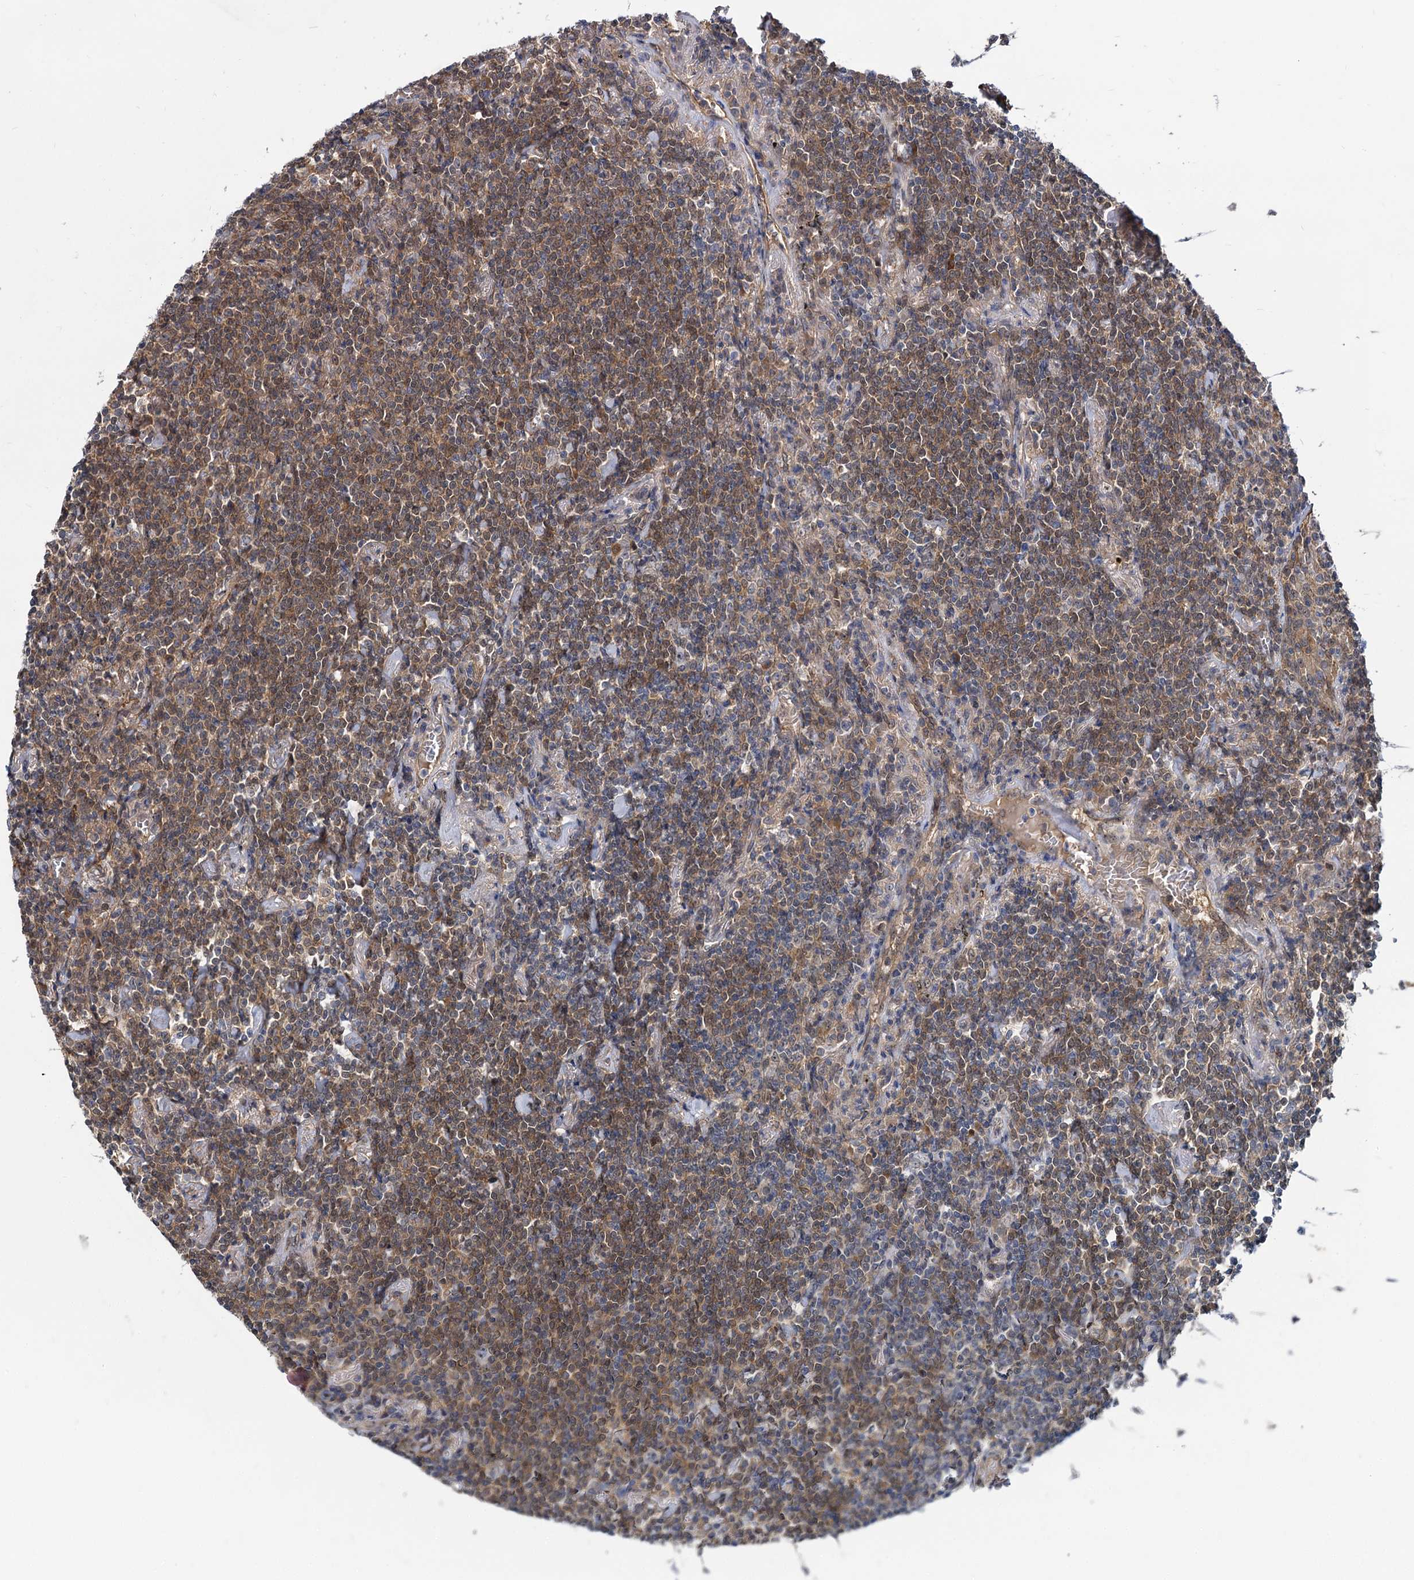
{"staining": {"intensity": "moderate", "quantity": ">75%", "location": "cytoplasmic/membranous"}, "tissue": "lymphoma", "cell_type": "Tumor cells", "image_type": "cancer", "snomed": [{"axis": "morphology", "description": "Malignant lymphoma, non-Hodgkin's type, Low grade"}, {"axis": "topography", "description": "Lung"}], "caption": "Immunohistochemical staining of human lymphoma shows medium levels of moderate cytoplasmic/membranous protein expression in about >75% of tumor cells.", "gene": "SNX15", "patient": {"sex": "female", "age": 71}}